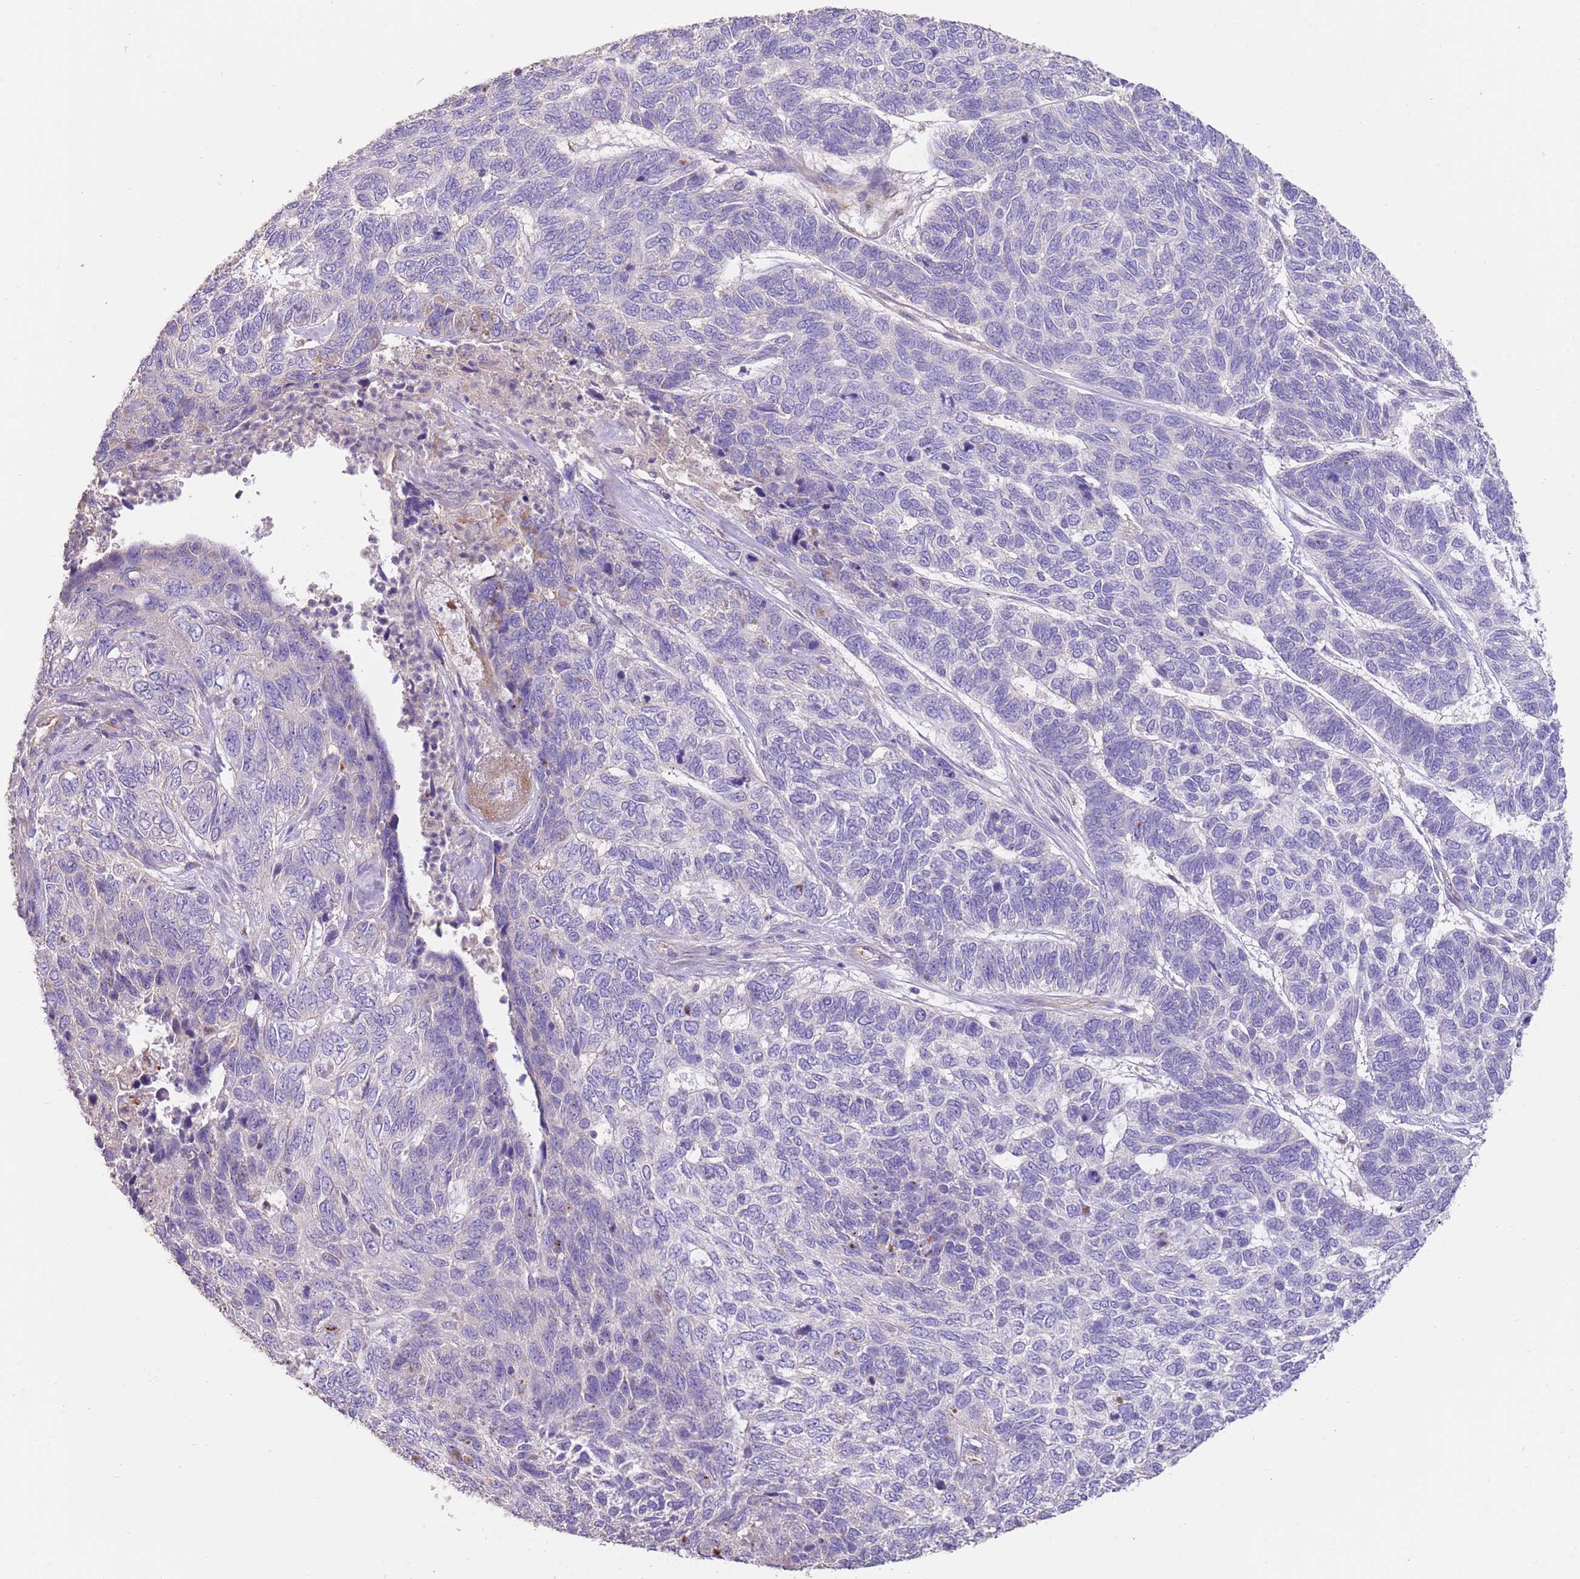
{"staining": {"intensity": "negative", "quantity": "none", "location": "none"}, "tissue": "skin cancer", "cell_type": "Tumor cells", "image_type": "cancer", "snomed": [{"axis": "morphology", "description": "Basal cell carcinoma"}, {"axis": "topography", "description": "Skin"}], "caption": "DAB (3,3'-diaminobenzidine) immunohistochemical staining of skin cancer (basal cell carcinoma) reveals no significant staining in tumor cells.", "gene": "SFTPA1", "patient": {"sex": "female", "age": 65}}